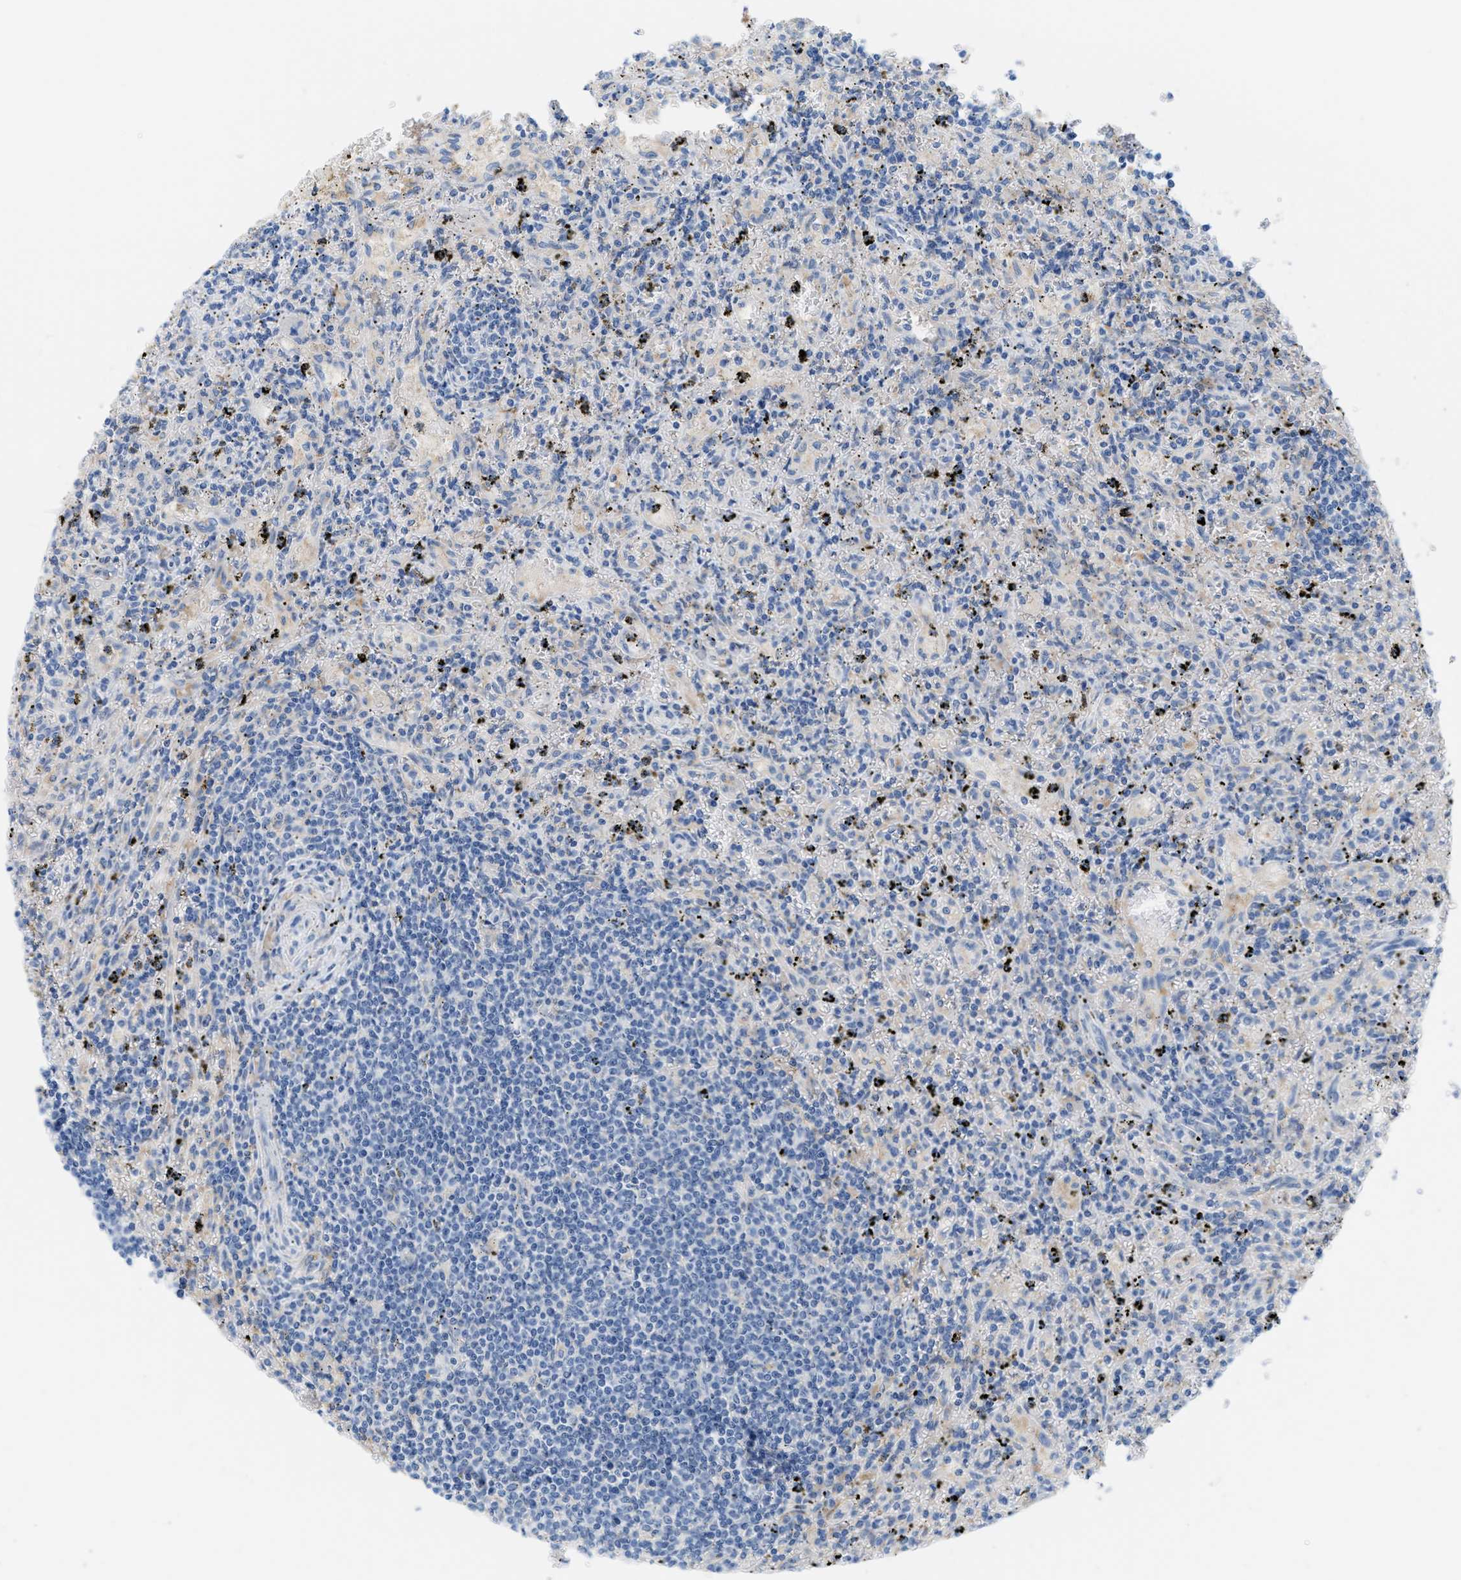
{"staining": {"intensity": "negative", "quantity": "none", "location": "none"}, "tissue": "lymphoma", "cell_type": "Tumor cells", "image_type": "cancer", "snomed": [{"axis": "morphology", "description": "Malignant lymphoma, non-Hodgkin's type, Low grade"}, {"axis": "topography", "description": "Spleen"}], "caption": "Tumor cells are negative for brown protein staining in malignant lymphoma, non-Hodgkin's type (low-grade).", "gene": "SLC3A2", "patient": {"sex": "male", "age": 76}}